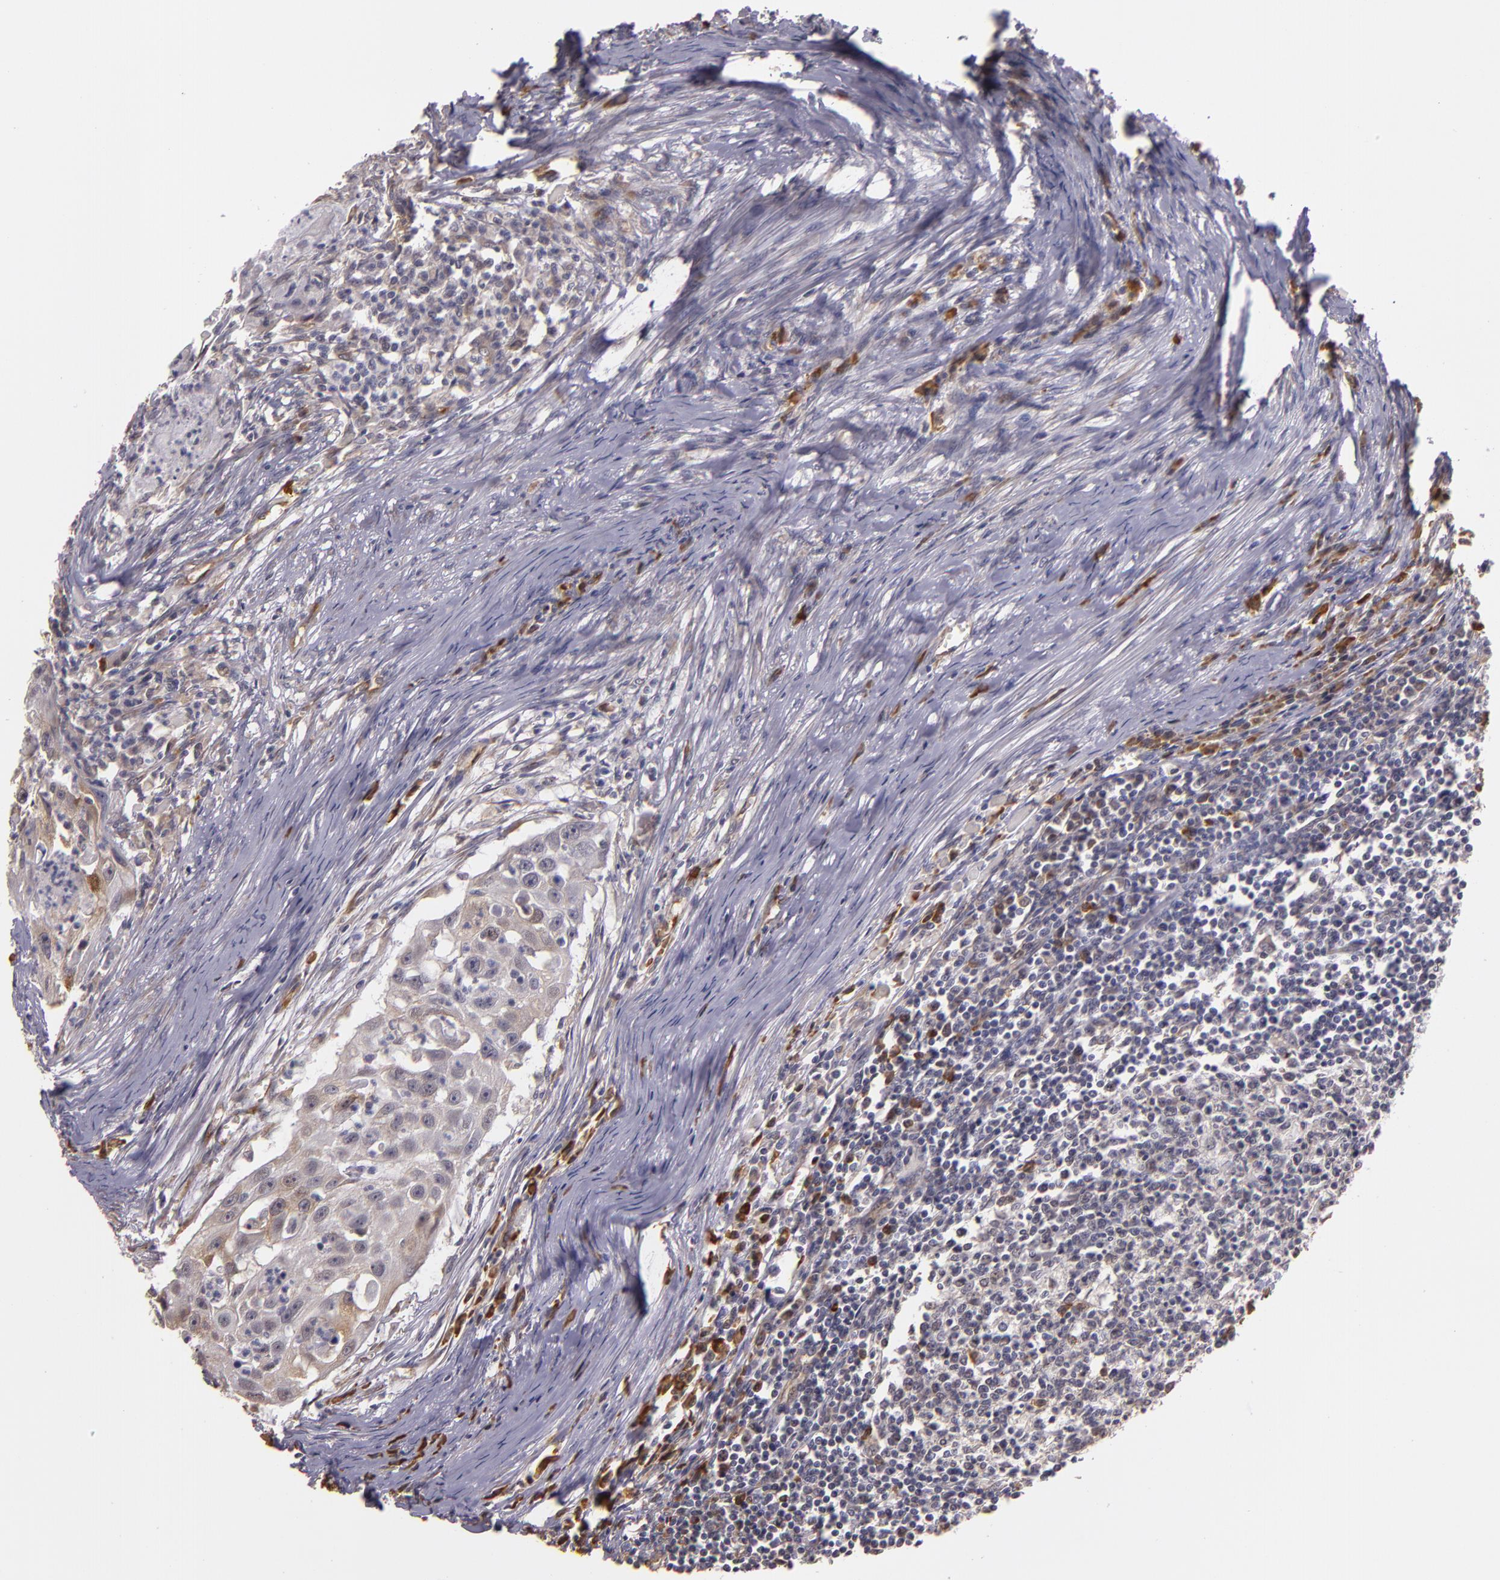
{"staining": {"intensity": "negative", "quantity": "none", "location": "none"}, "tissue": "head and neck cancer", "cell_type": "Tumor cells", "image_type": "cancer", "snomed": [{"axis": "morphology", "description": "Squamous cell carcinoma, NOS"}, {"axis": "topography", "description": "Head-Neck"}], "caption": "Head and neck cancer stained for a protein using IHC demonstrates no staining tumor cells.", "gene": "SYTL4", "patient": {"sex": "male", "age": 64}}